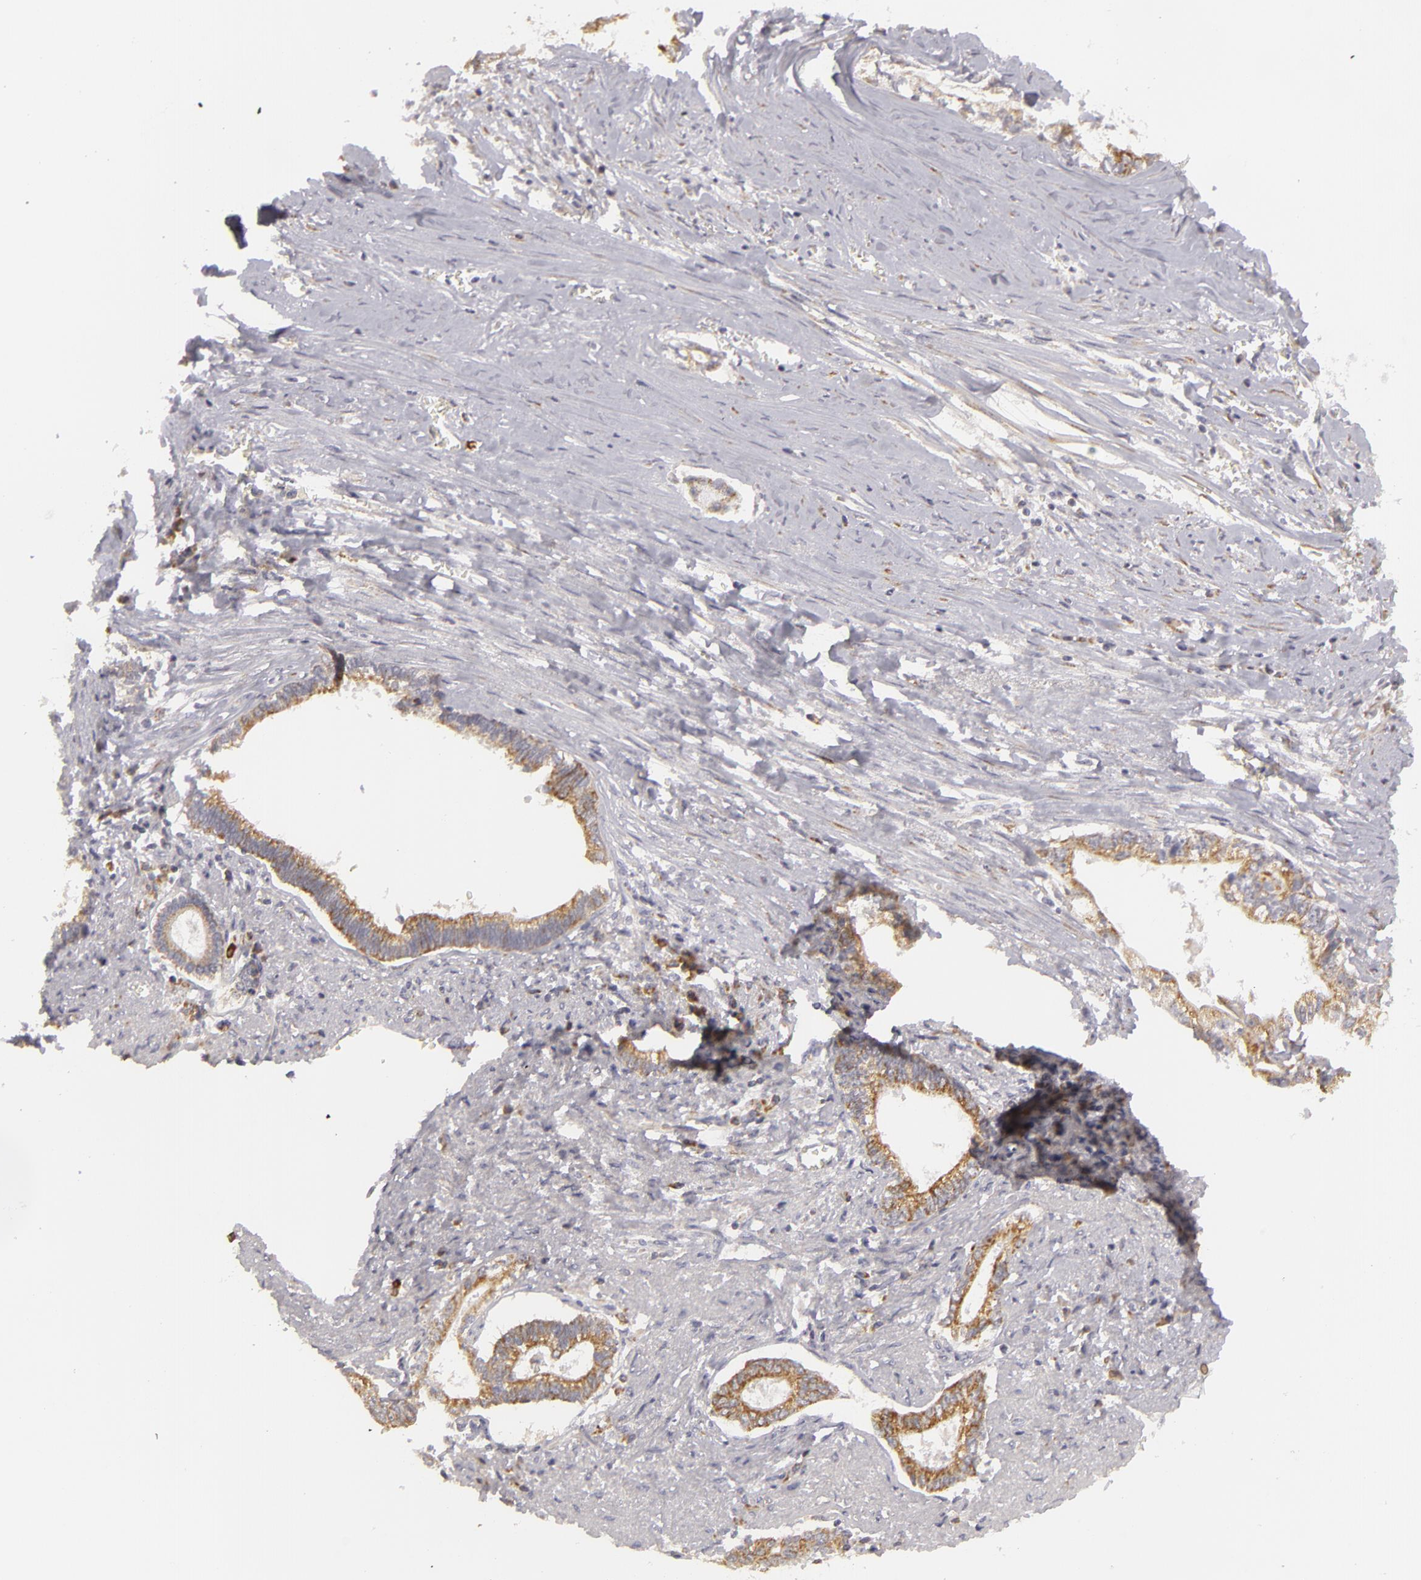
{"staining": {"intensity": "moderate", "quantity": ">75%", "location": "cytoplasmic/membranous"}, "tissue": "liver cancer", "cell_type": "Tumor cells", "image_type": "cancer", "snomed": [{"axis": "morphology", "description": "Cholangiocarcinoma"}, {"axis": "topography", "description": "Liver"}], "caption": "Tumor cells demonstrate medium levels of moderate cytoplasmic/membranous positivity in about >75% of cells in liver cholangiocarcinoma.", "gene": "ATP2B3", "patient": {"sex": "male", "age": 57}}